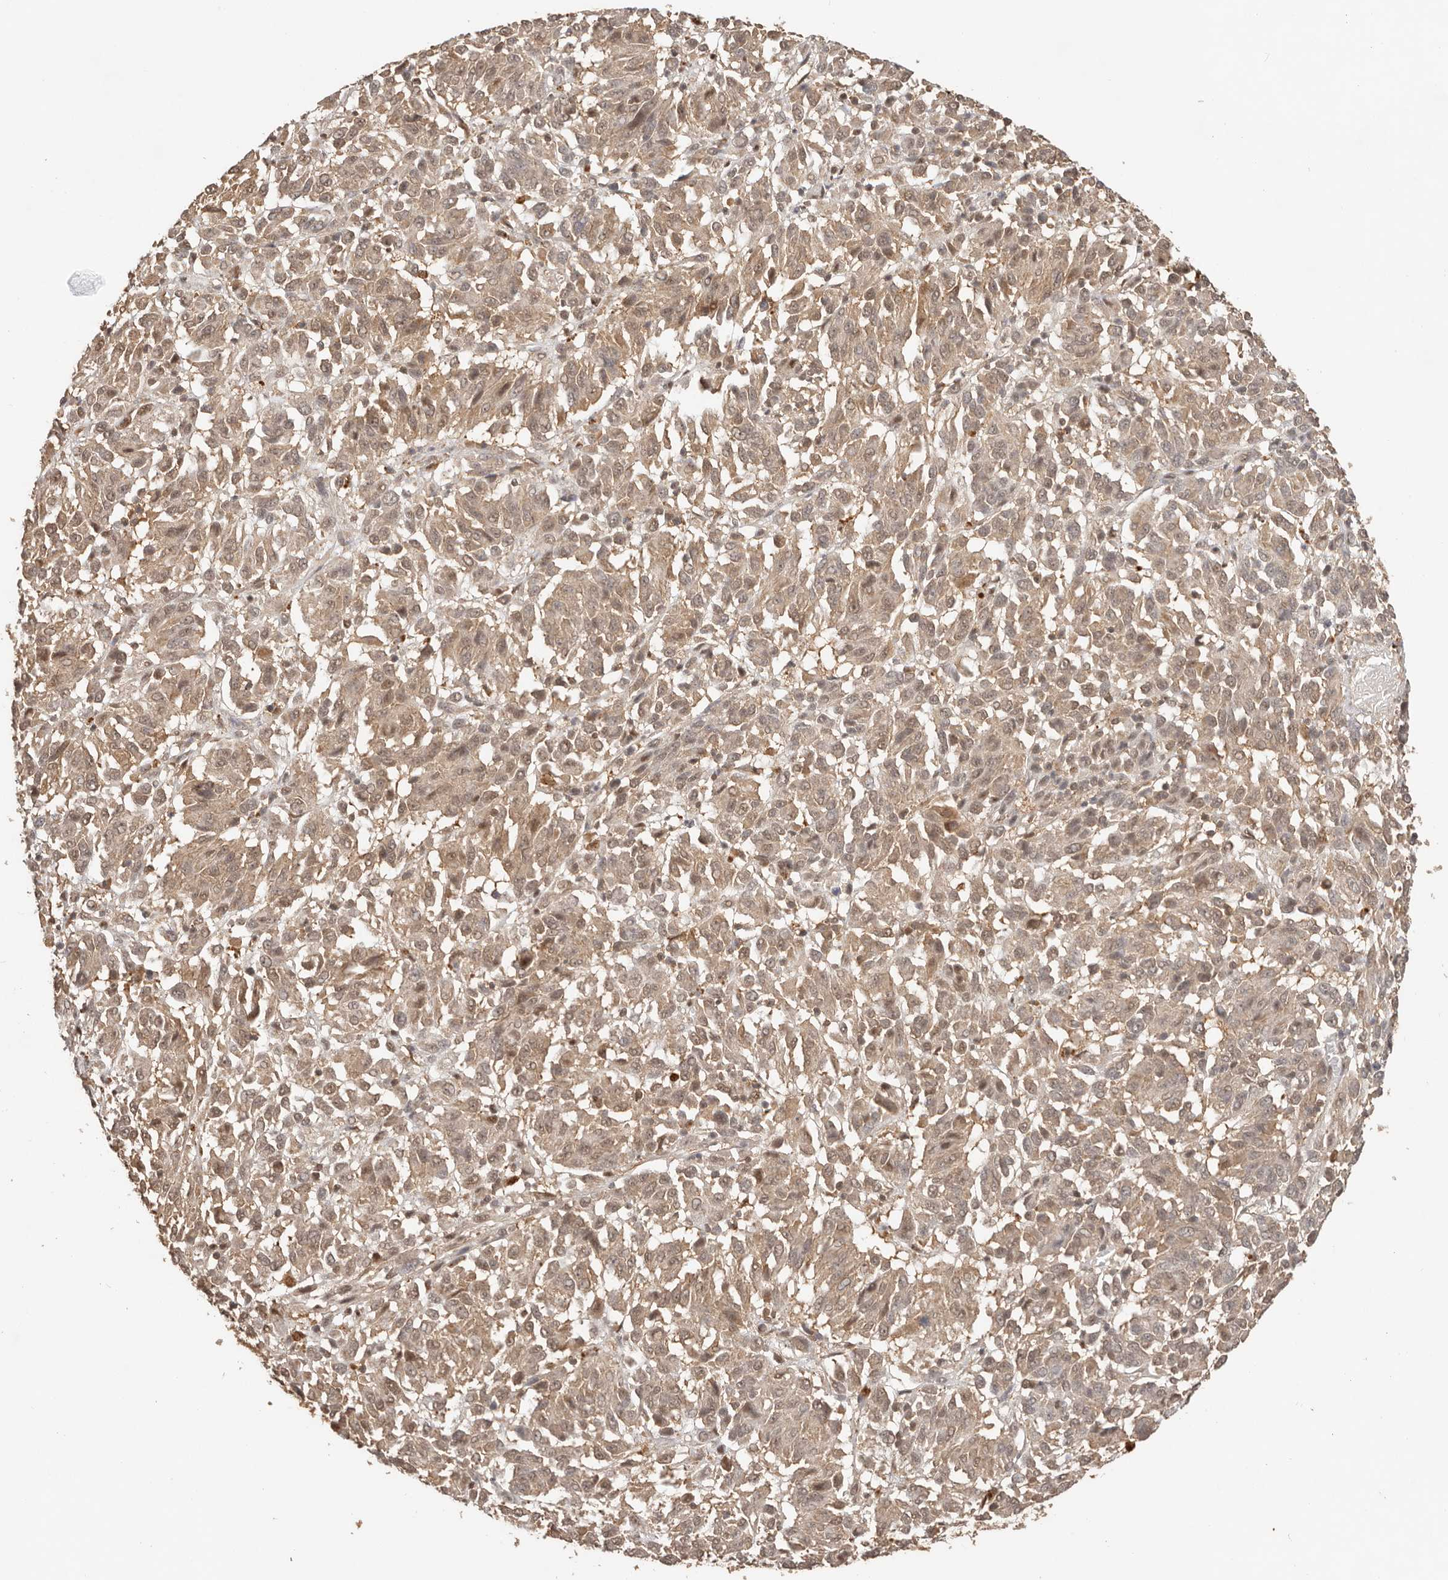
{"staining": {"intensity": "weak", "quantity": ">75%", "location": "cytoplasmic/membranous,nuclear"}, "tissue": "melanoma", "cell_type": "Tumor cells", "image_type": "cancer", "snomed": [{"axis": "morphology", "description": "Malignant melanoma, NOS"}, {"axis": "topography", "description": "Skin"}], "caption": "Tumor cells reveal low levels of weak cytoplasmic/membranous and nuclear expression in approximately >75% of cells in human melanoma. (brown staining indicates protein expression, while blue staining denotes nuclei).", "gene": "PSMA5", "patient": {"sex": "female", "age": 82}}